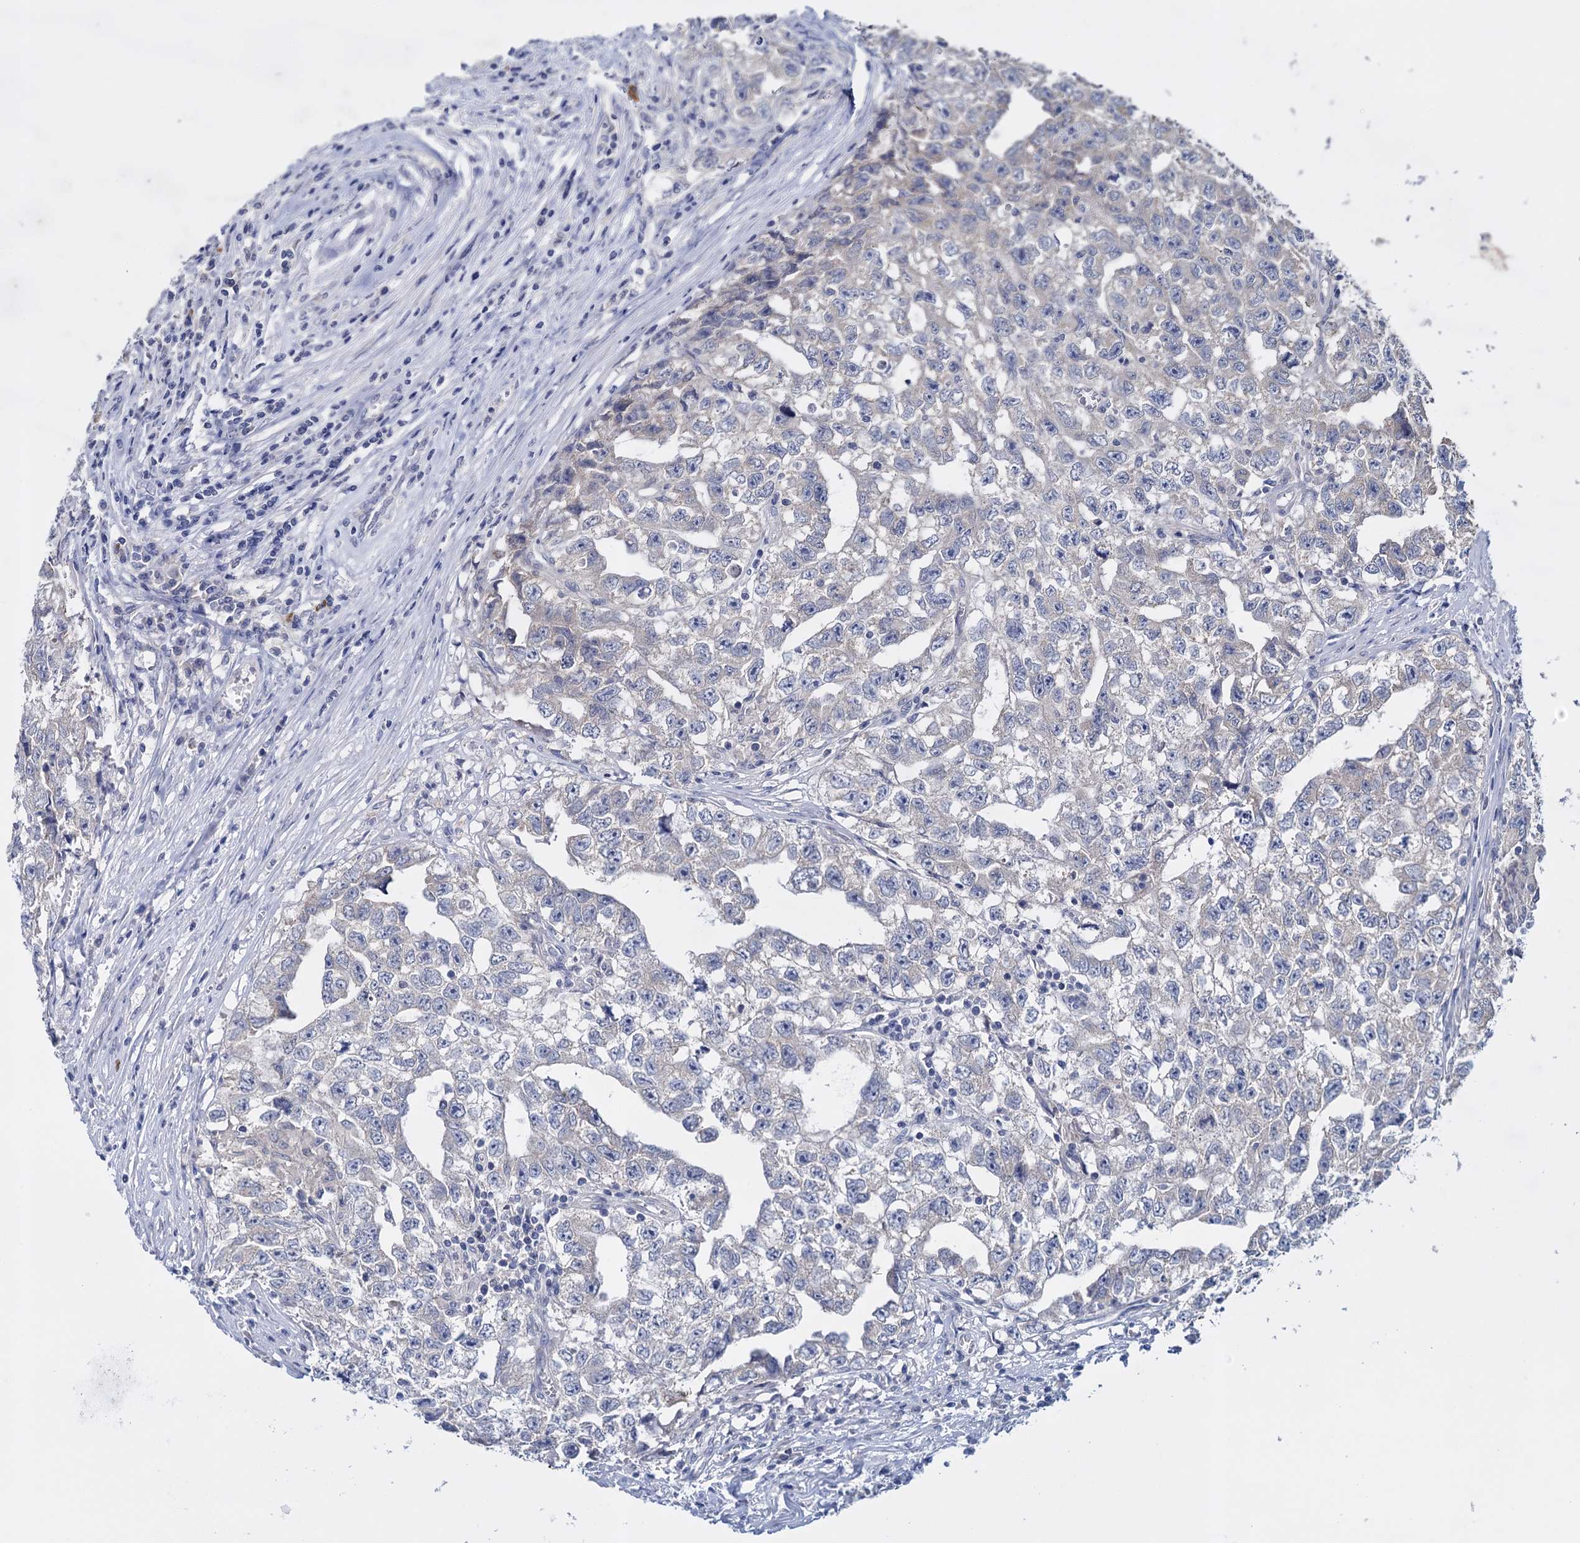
{"staining": {"intensity": "weak", "quantity": "<25%", "location": "cytoplasmic/membranous"}, "tissue": "testis cancer", "cell_type": "Tumor cells", "image_type": "cancer", "snomed": [{"axis": "morphology", "description": "Seminoma, NOS"}, {"axis": "morphology", "description": "Carcinoma, Embryonal, NOS"}, {"axis": "topography", "description": "Testis"}], "caption": "Immunohistochemistry (IHC) histopathology image of testis cancer (seminoma) stained for a protein (brown), which shows no staining in tumor cells. Brightfield microscopy of IHC stained with DAB (brown) and hematoxylin (blue), captured at high magnification.", "gene": "GSTM2", "patient": {"sex": "male", "age": 43}}